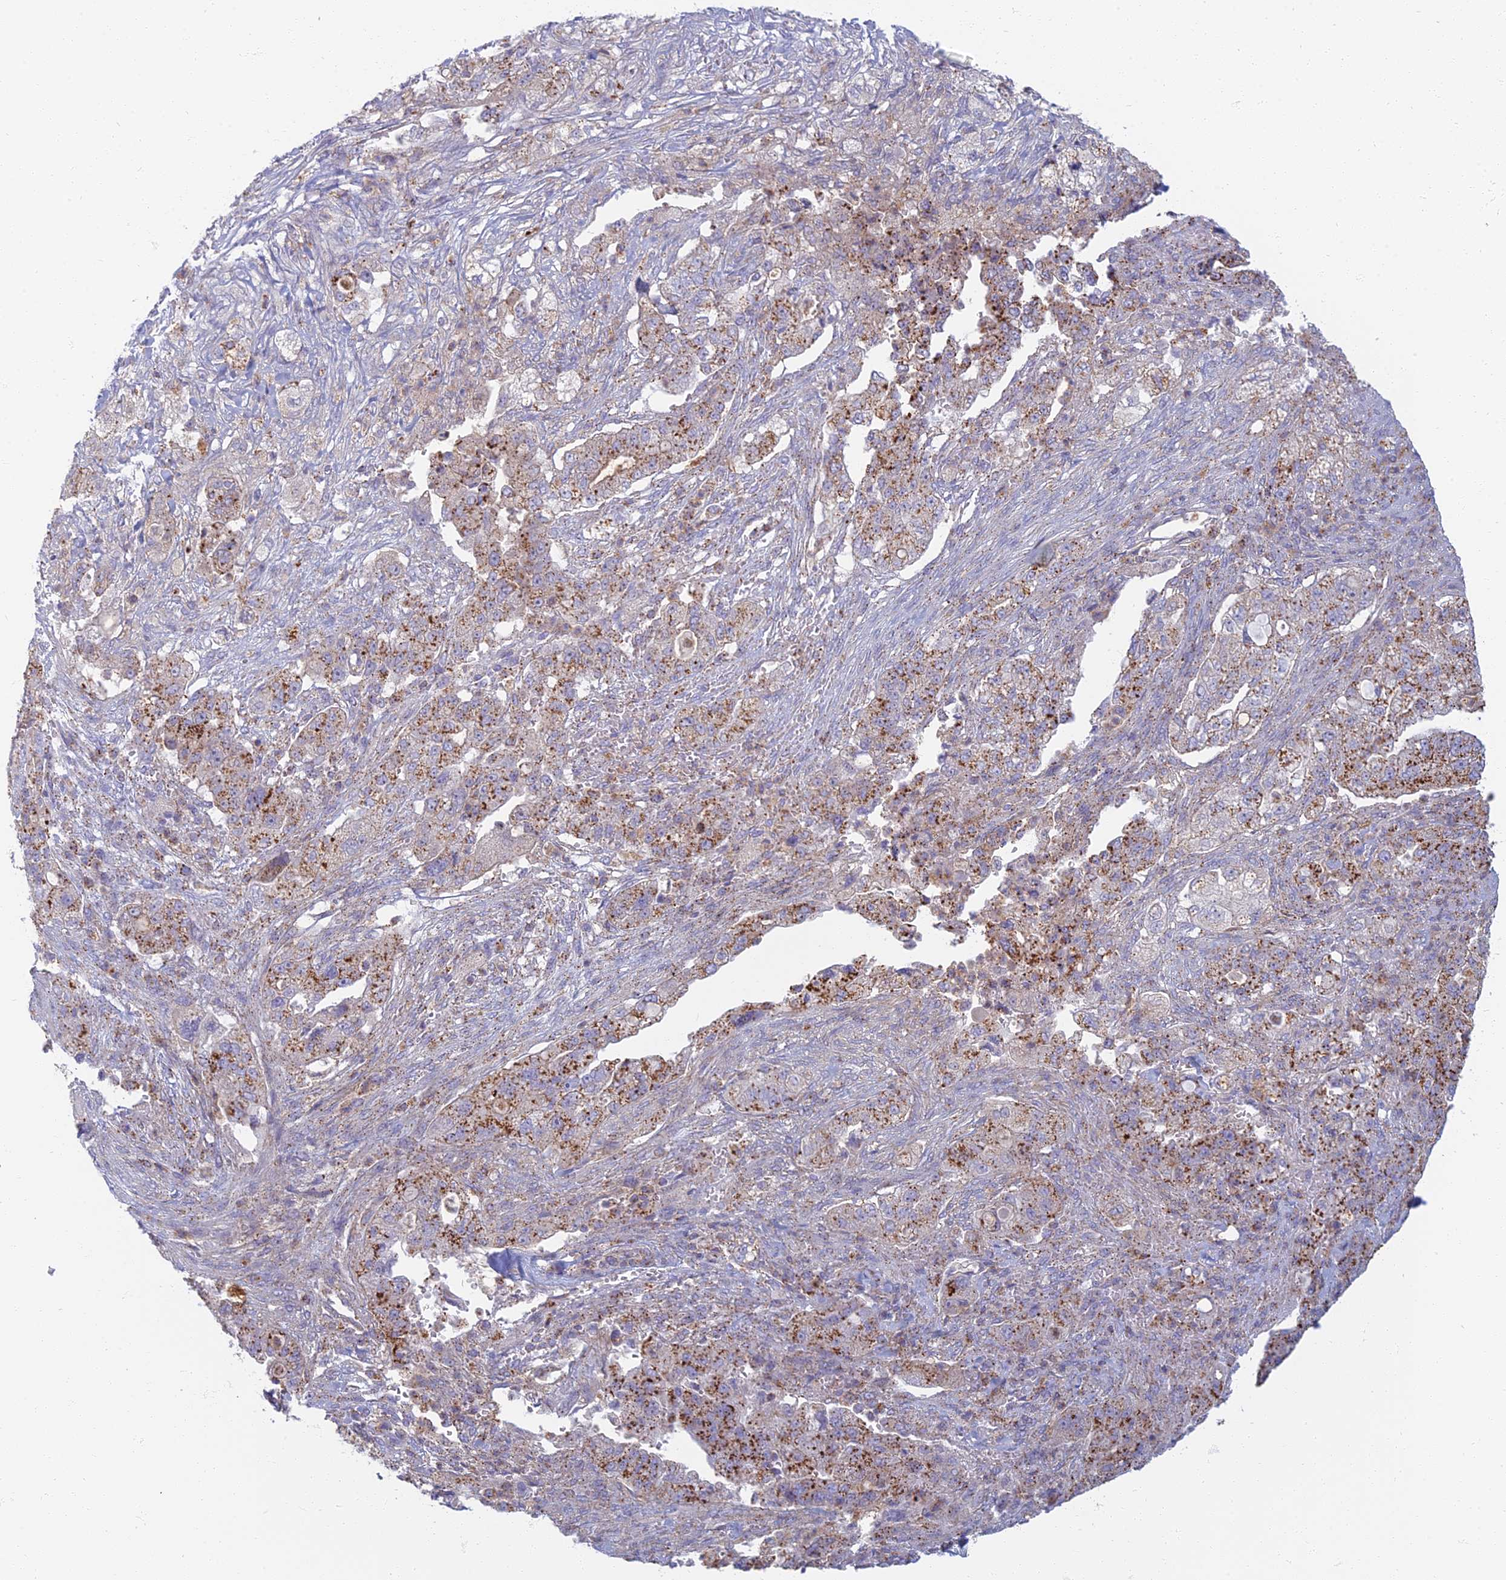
{"staining": {"intensity": "moderate", "quantity": ">75%", "location": "cytoplasmic/membranous"}, "tissue": "pancreatic cancer", "cell_type": "Tumor cells", "image_type": "cancer", "snomed": [{"axis": "morphology", "description": "Adenocarcinoma, NOS"}, {"axis": "topography", "description": "Pancreas"}], "caption": "High-power microscopy captured an immunohistochemistry (IHC) image of pancreatic adenocarcinoma, revealing moderate cytoplasmic/membranous staining in approximately >75% of tumor cells. (IHC, brightfield microscopy, high magnification).", "gene": "CHMP4B", "patient": {"sex": "female", "age": 78}}